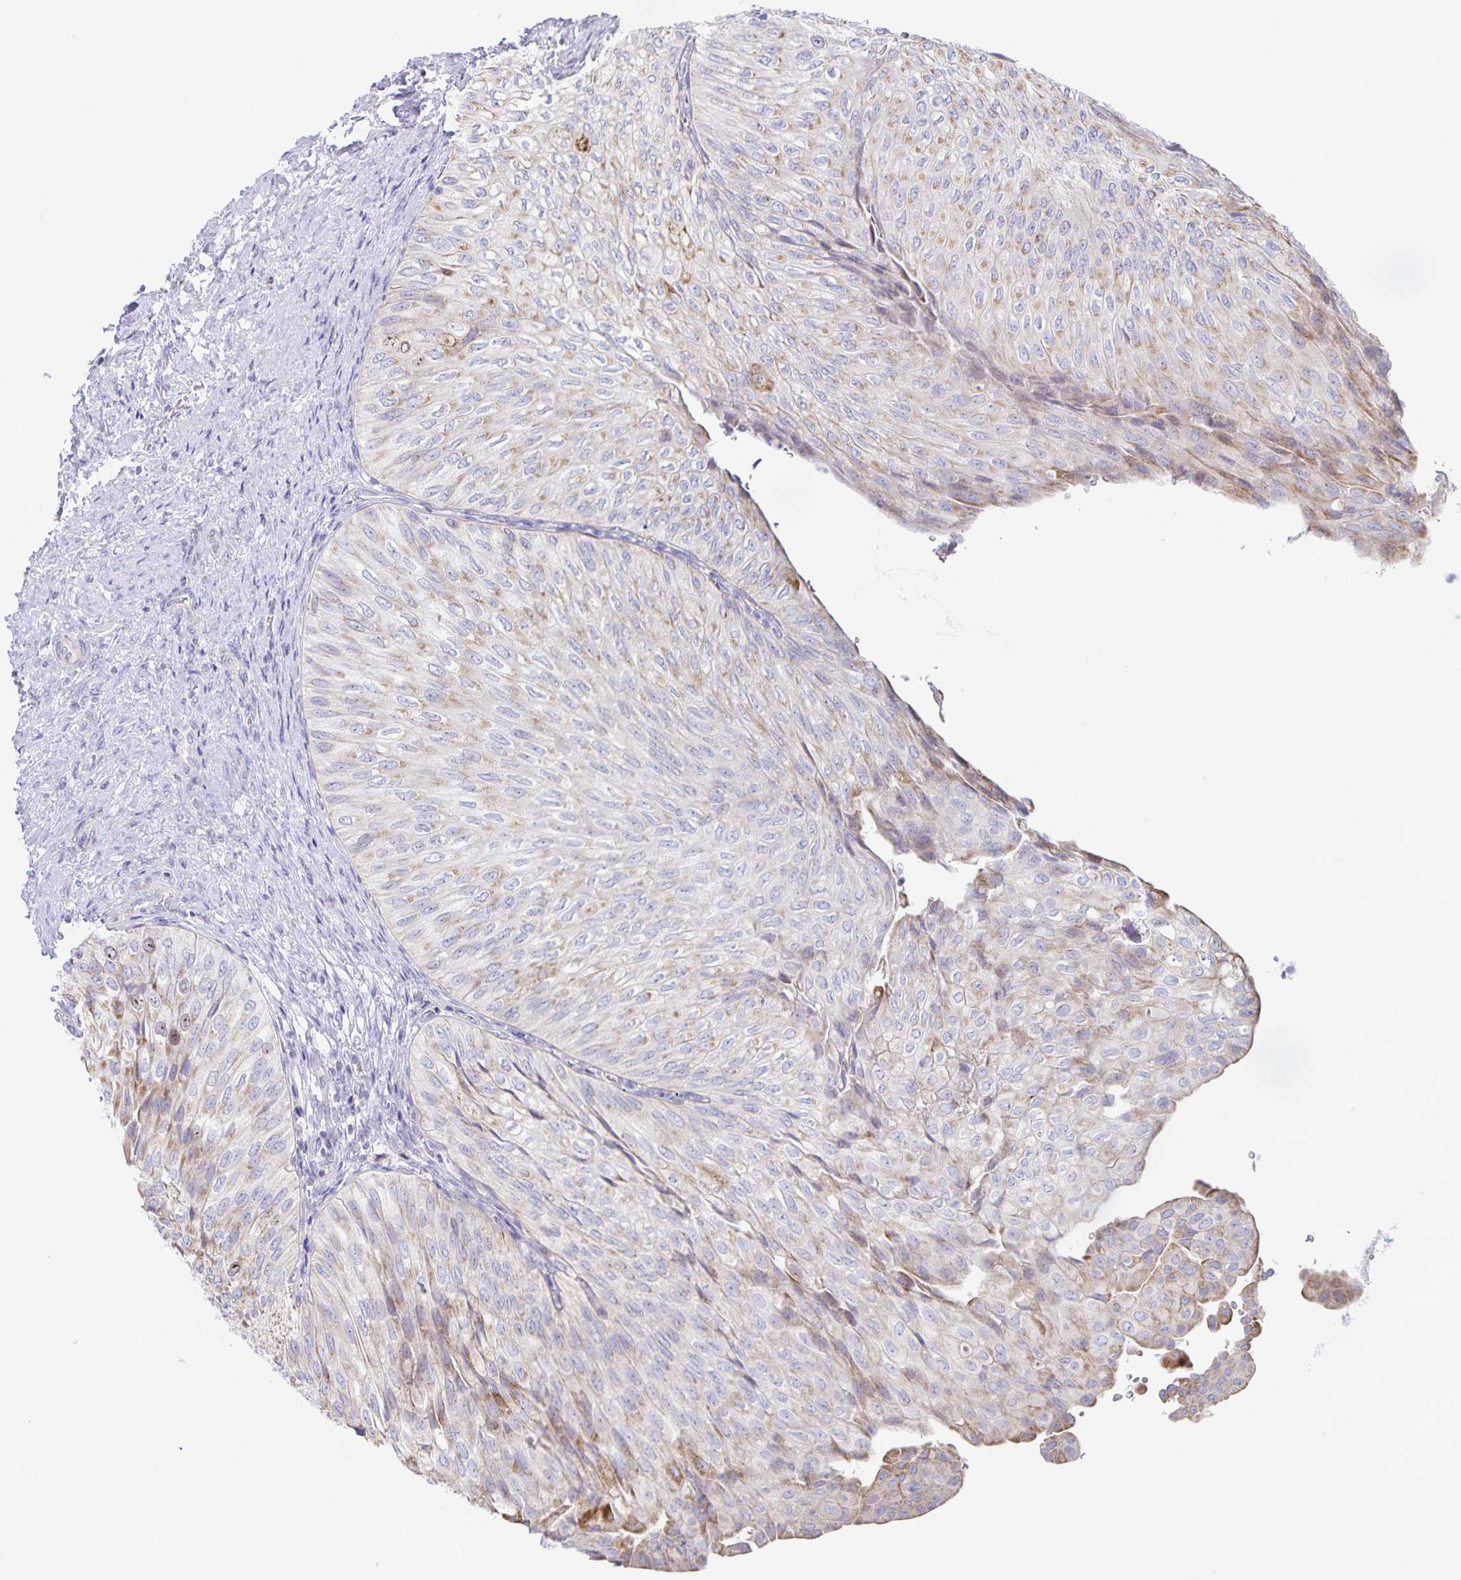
{"staining": {"intensity": "weak", "quantity": "25%-75%", "location": "cytoplasmic/membranous"}, "tissue": "urothelial cancer", "cell_type": "Tumor cells", "image_type": "cancer", "snomed": [{"axis": "morphology", "description": "Urothelial carcinoma, NOS"}, {"axis": "topography", "description": "Urinary bladder"}], "caption": "Weak cytoplasmic/membranous staining for a protein is identified in about 25%-75% of tumor cells of urothelial cancer using IHC.", "gene": "CENPH", "patient": {"sex": "male", "age": 62}}